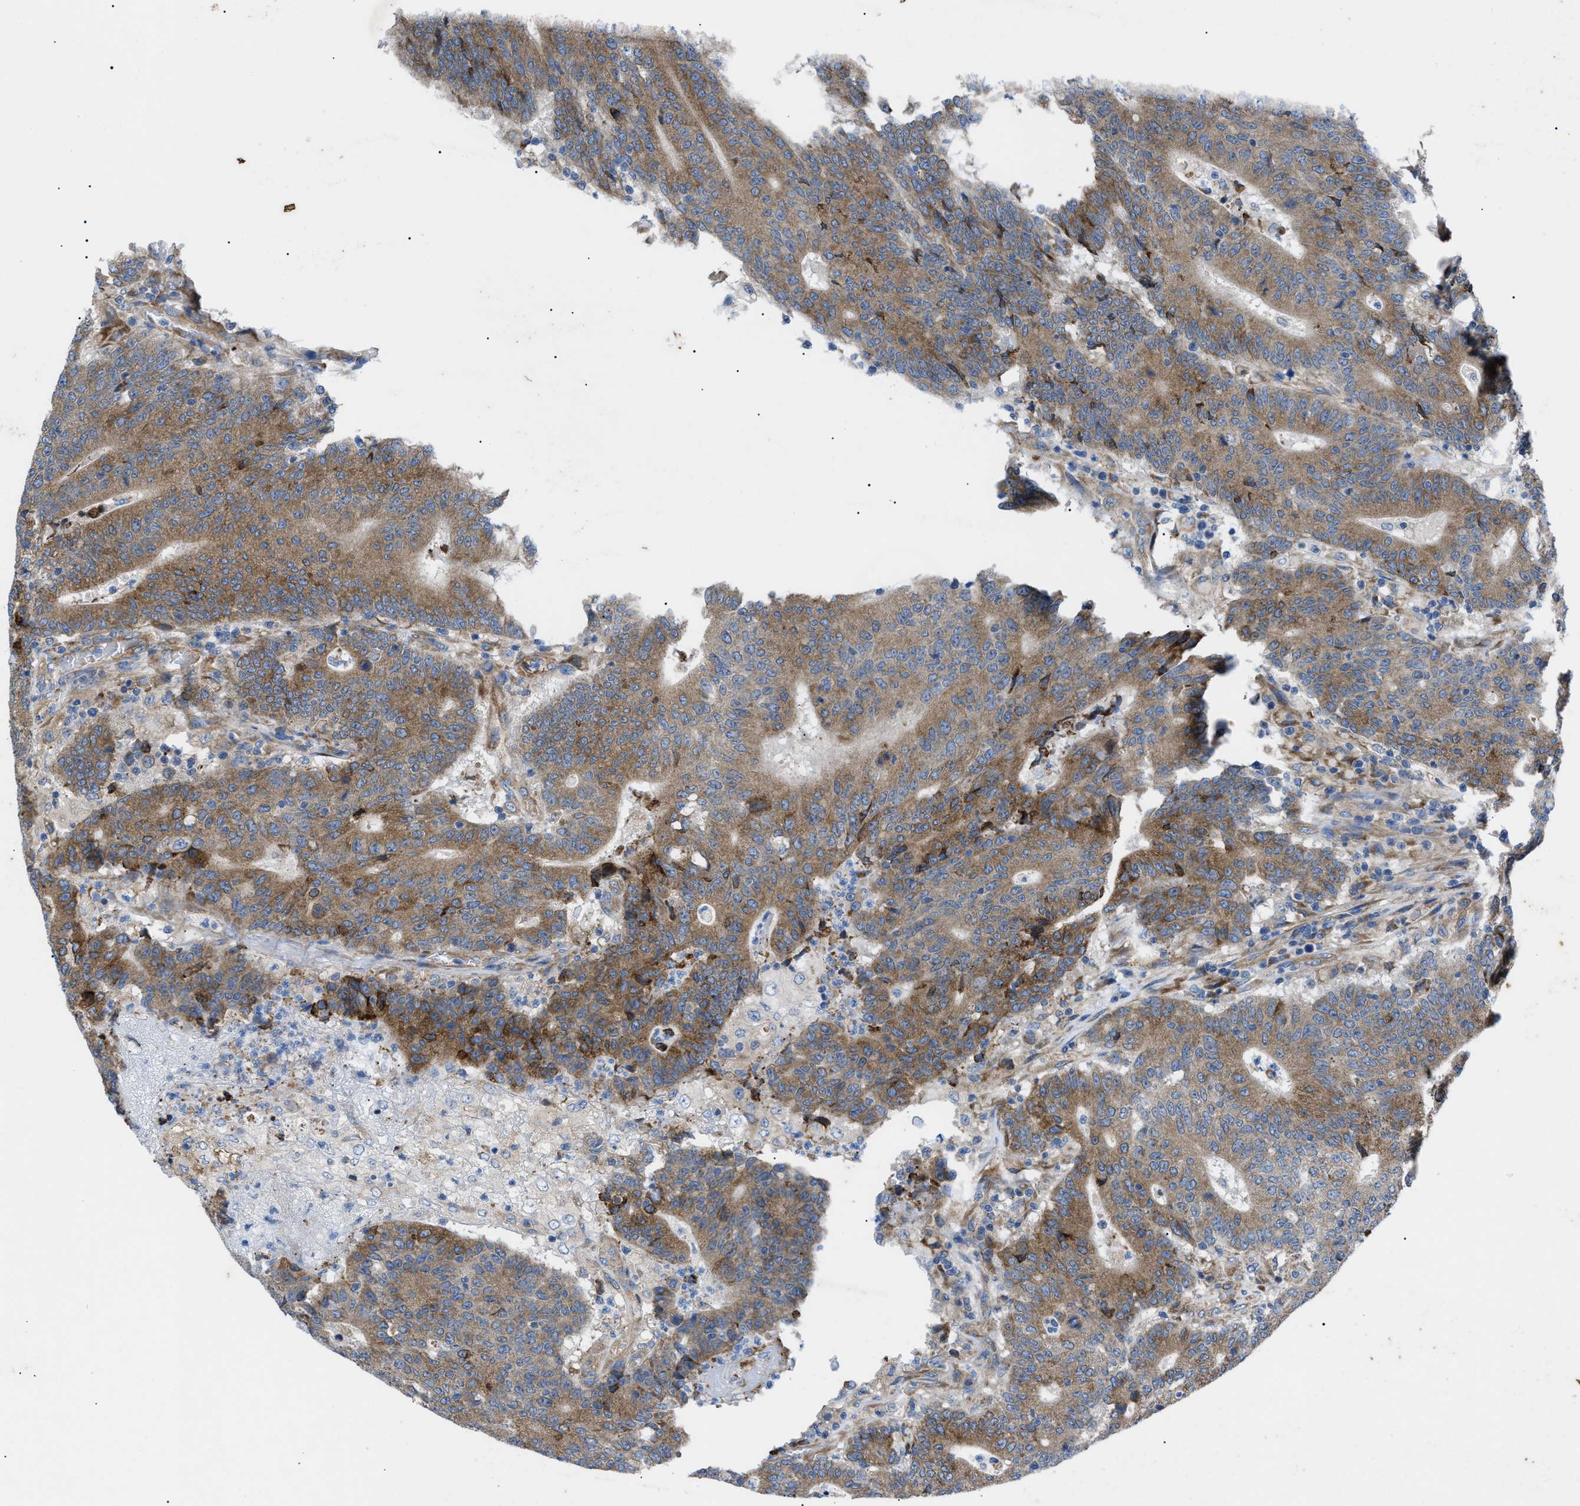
{"staining": {"intensity": "moderate", "quantity": ">75%", "location": "cytoplasmic/membranous"}, "tissue": "colorectal cancer", "cell_type": "Tumor cells", "image_type": "cancer", "snomed": [{"axis": "morphology", "description": "Normal tissue, NOS"}, {"axis": "morphology", "description": "Adenocarcinoma, NOS"}, {"axis": "topography", "description": "Colon"}], "caption": "Immunohistochemistry (IHC) staining of colorectal cancer (adenocarcinoma), which shows medium levels of moderate cytoplasmic/membranous positivity in about >75% of tumor cells indicating moderate cytoplasmic/membranous protein staining. The staining was performed using DAB (brown) for protein detection and nuclei were counterstained in hematoxylin (blue).", "gene": "HSPB8", "patient": {"sex": "female", "age": 75}}